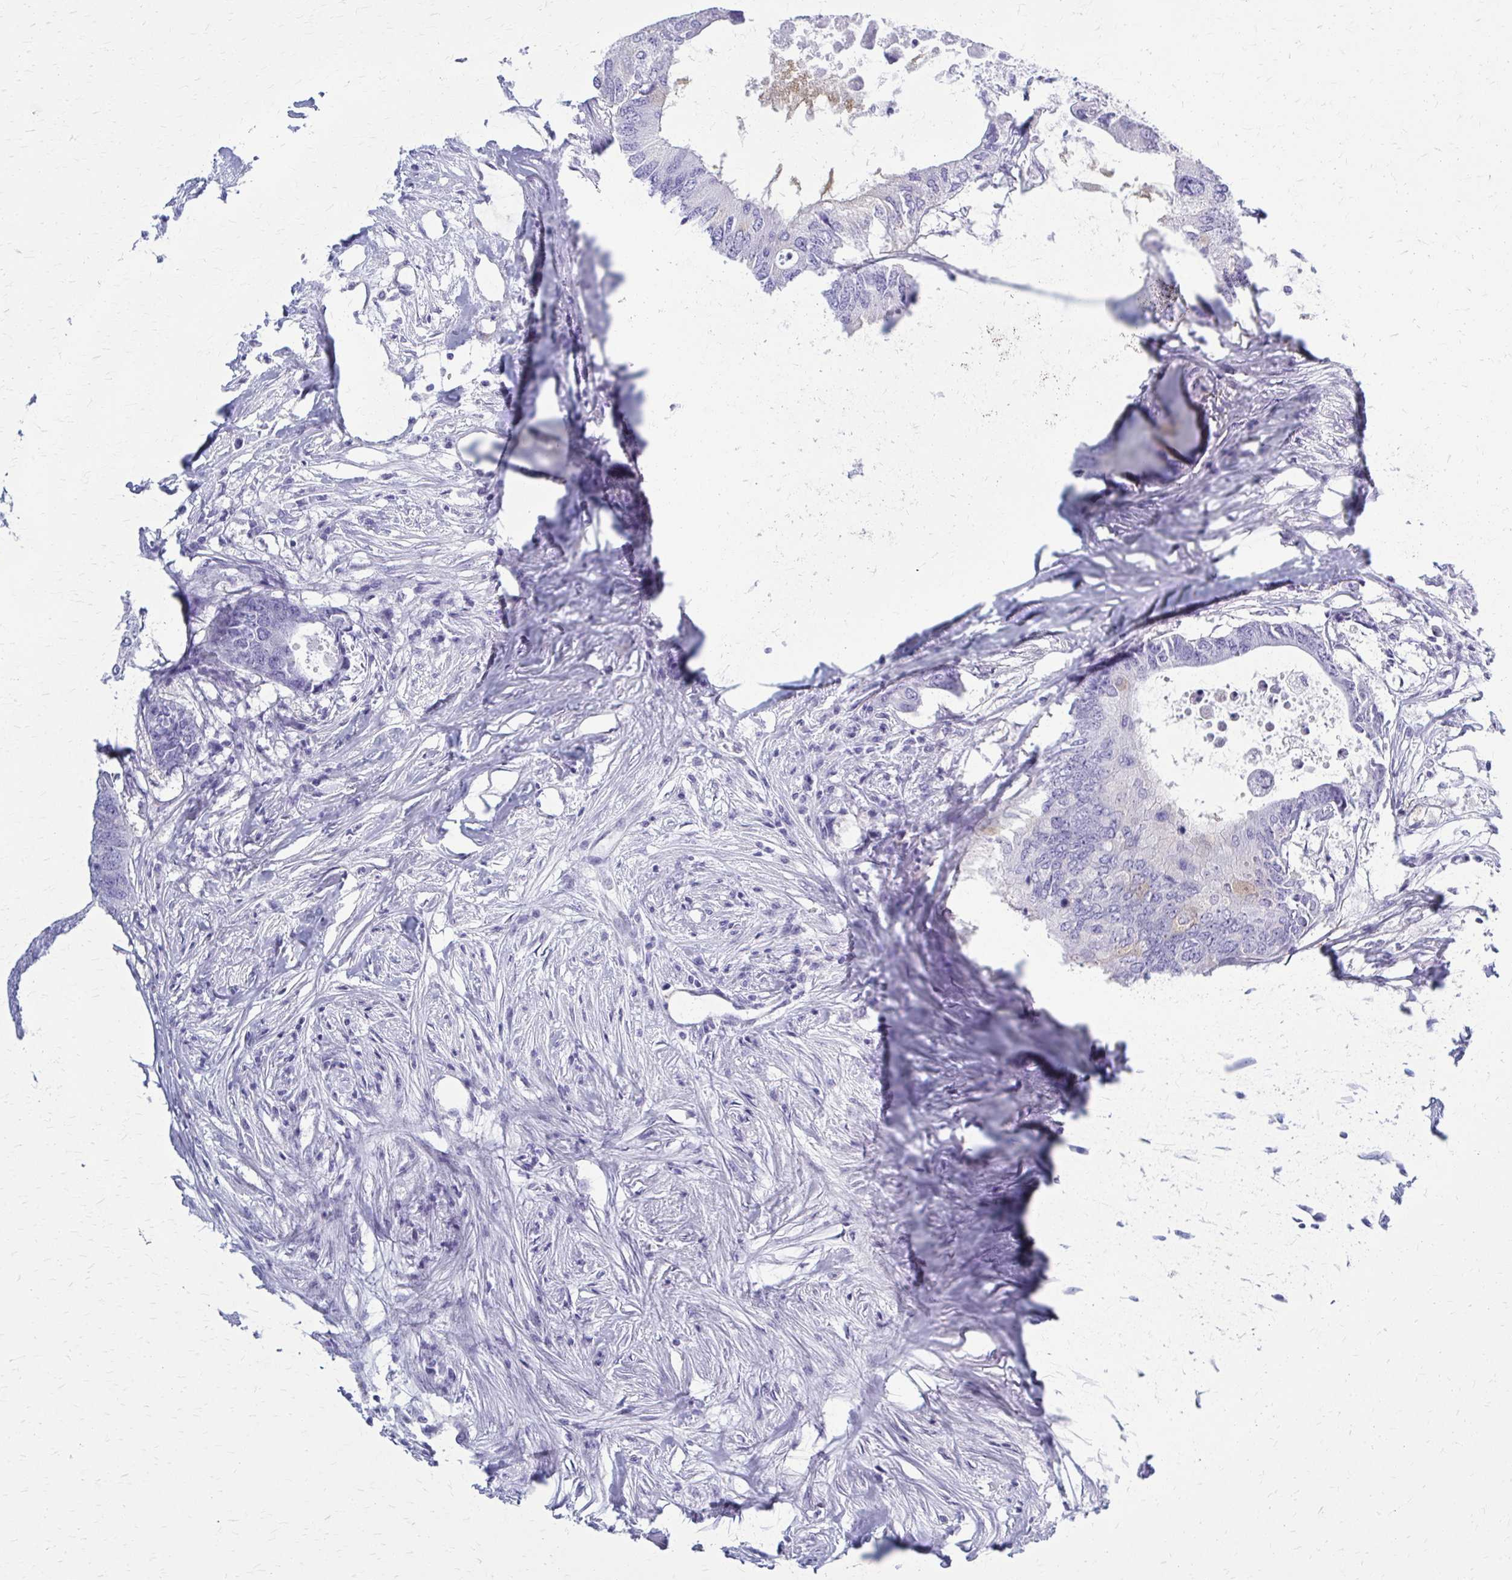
{"staining": {"intensity": "moderate", "quantity": "<25%", "location": "cytoplasmic/membranous"}, "tissue": "colorectal cancer", "cell_type": "Tumor cells", "image_type": "cancer", "snomed": [{"axis": "morphology", "description": "Adenocarcinoma, NOS"}, {"axis": "topography", "description": "Colon"}], "caption": "An immunohistochemistry photomicrograph of neoplastic tissue is shown. Protein staining in brown shows moderate cytoplasmic/membranous positivity in adenocarcinoma (colorectal) within tumor cells.", "gene": "GFAP", "patient": {"sex": "male", "age": 71}}